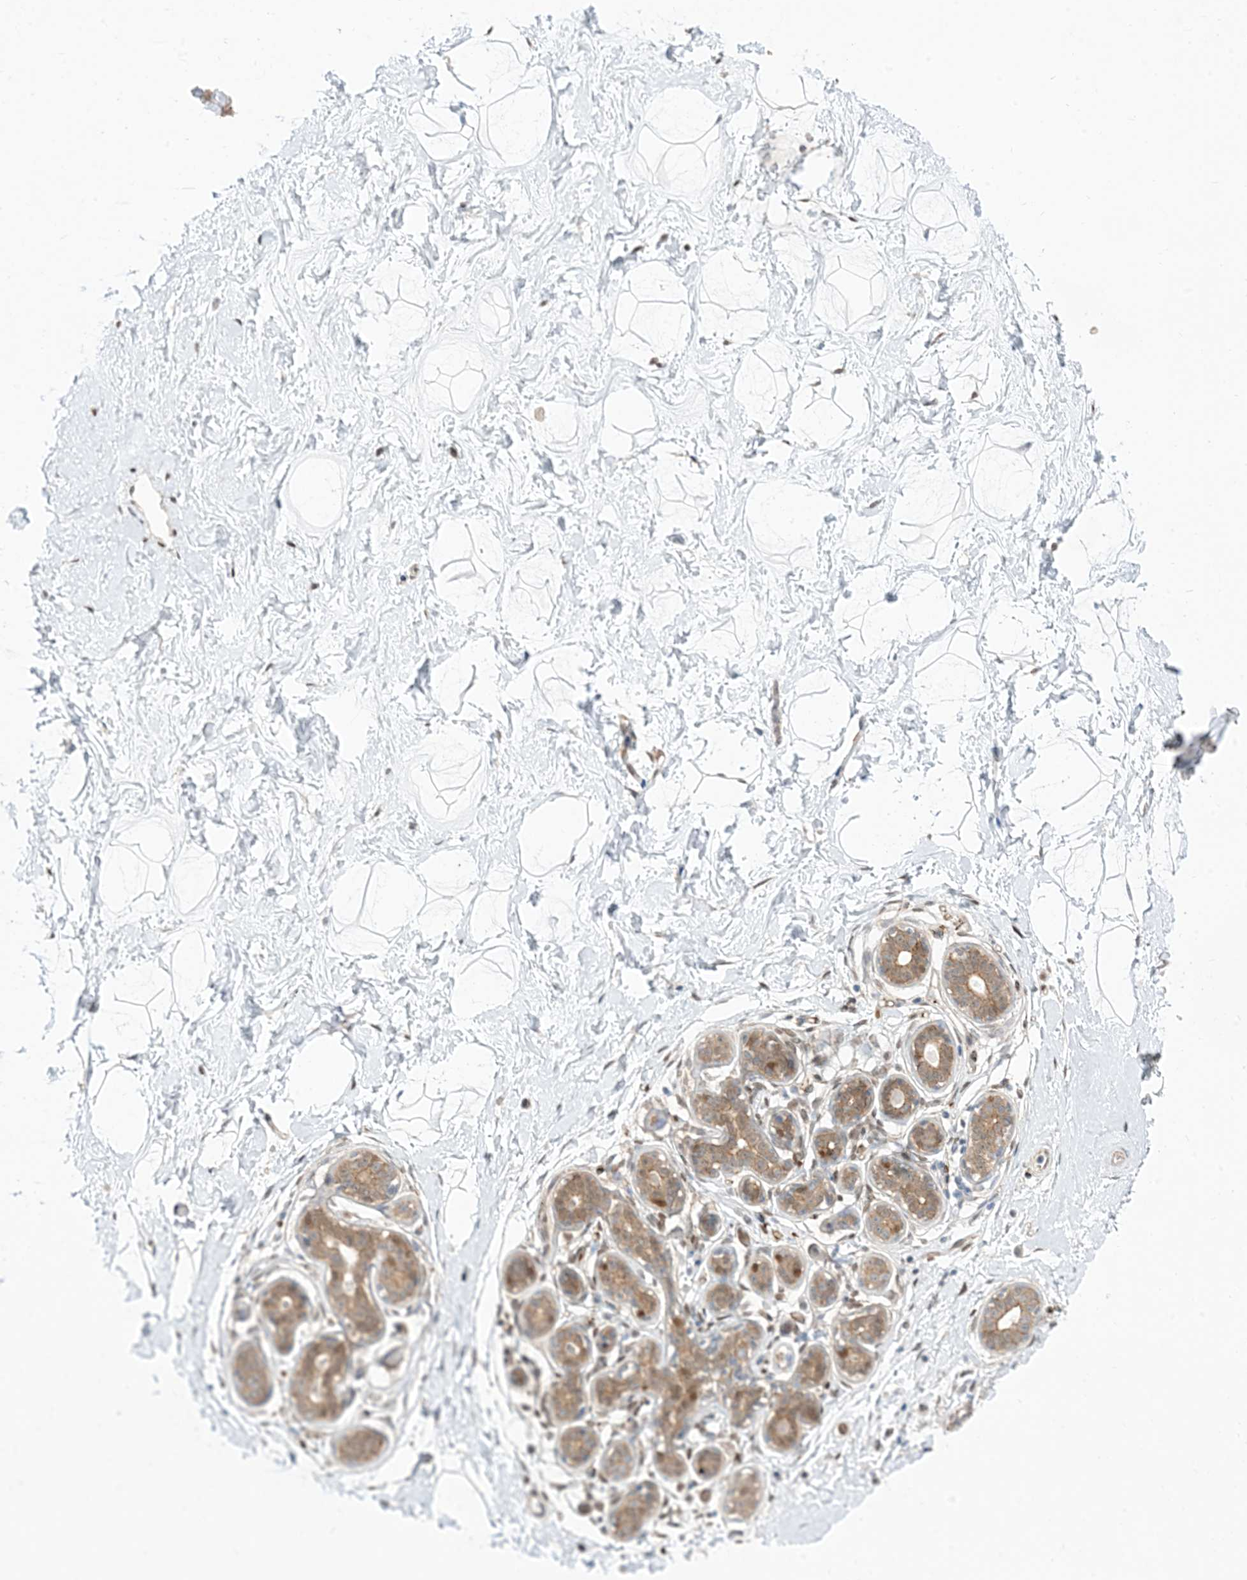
{"staining": {"intensity": "negative", "quantity": "none", "location": "none"}, "tissue": "breast", "cell_type": "Adipocytes", "image_type": "normal", "snomed": [{"axis": "morphology", "description": "Normal tissue, NOS"}, {"axis": "morphology", "description": "Adenoma, NOS"}, {"axis": "topography", "description": "Breast"}], "caption": "Immunohistochemistry (IHC) histopathology image of benign human breast stained for a protein (brown), which displays no expression in adipocytes. (DAB immunohistochemistry, high magnification).", "gene": "RIN1", "patient": {"sex": "female", "age": 23}}